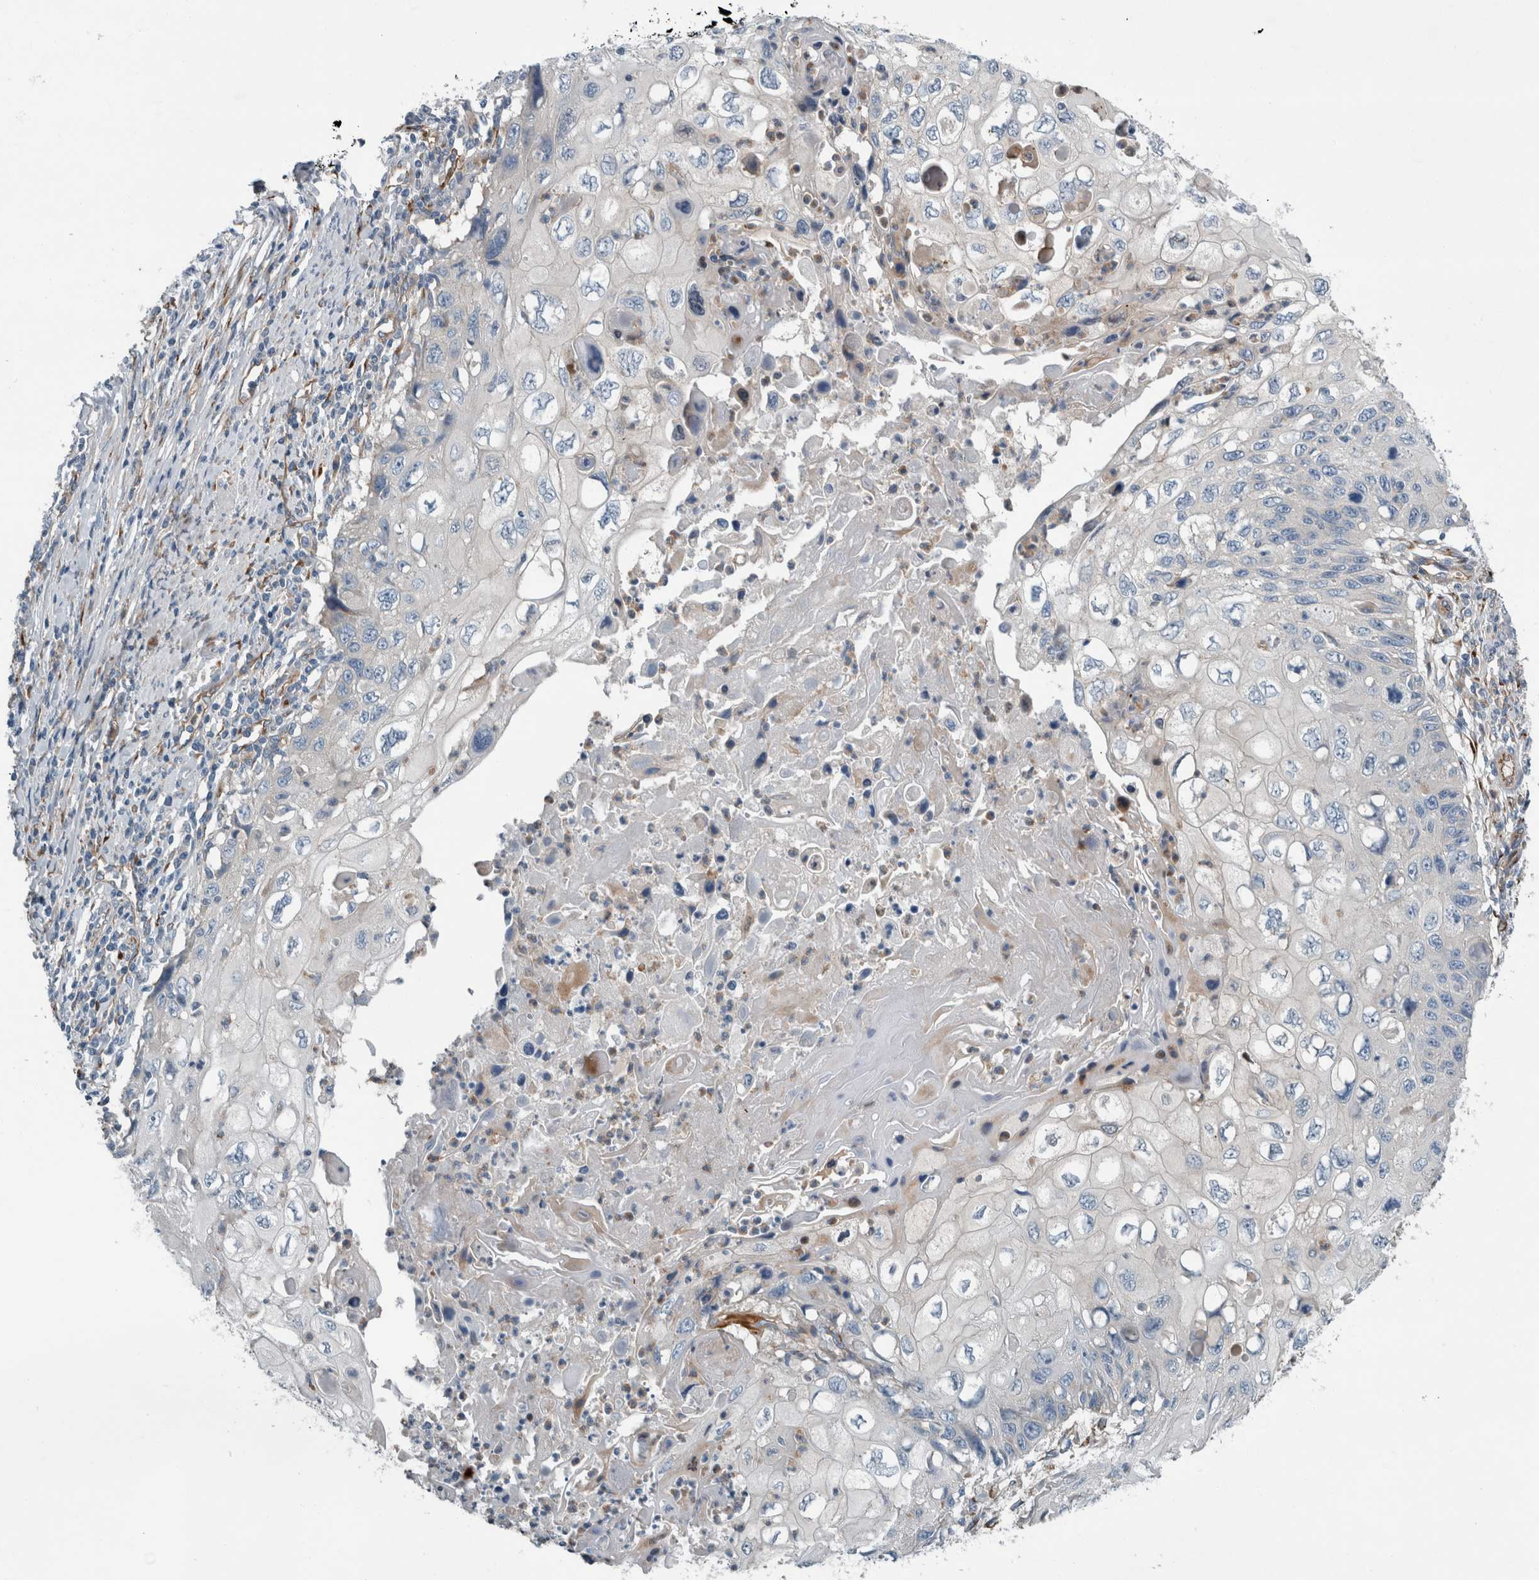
{"staining": {"intensity": "negative", "quantity": "none", "location": "none"}, "tissue": "cervical cancer", "cell_type": "Tumor cells", "image_type": "cancer", "snomed": [{"axis": "morphology", "description": "Squamous cell carcinoma, NOS"}, {"axis": "topography", "description": "Cervix"}], "caption": "Tumor cells are negative for protein expression in human cervical cancer (squamous cell carcinoma).", "gene": "GLT8D2", "patient": {"sex": "female", "age": 70}}